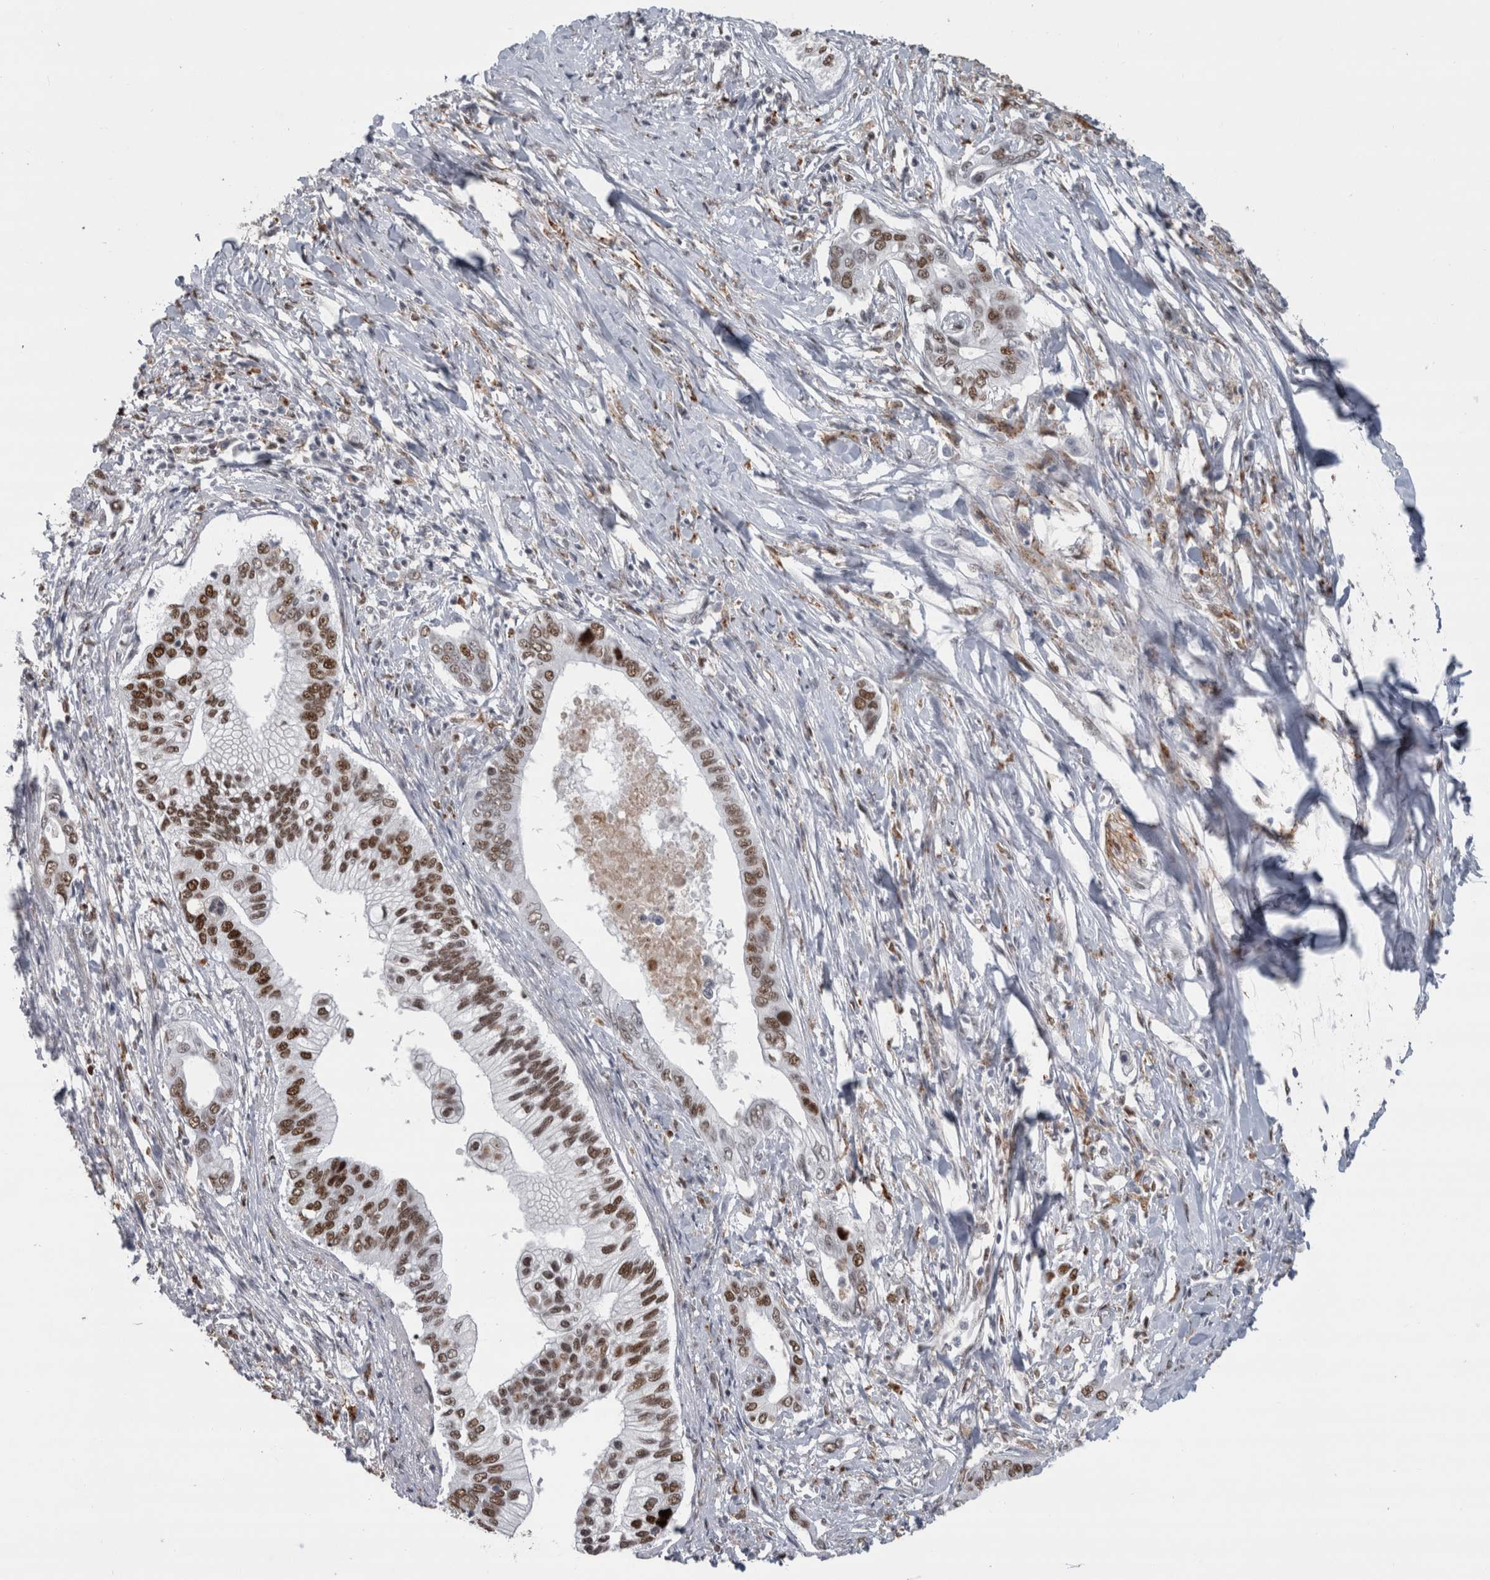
{"staining": {"intensity": "strong", "quantity": ">75%", "location": "nuclear"}, "tissue": "pancreatic cancer", "cell_type": "Tumor cells", "image_type": "cancer", "snomed": [{"axis": "morphology", "description": "Normal tissue, NOS"}, {"axis": "morphology", "description": "Adenocarcinoma, NOS"}, {"axis": "topography", "description": "Pancreas"}, {"axis": "topography", "description": "Peripheral nerve tissue"}], "caption": "There is high levels of strong nuclear positivity in tumor cells of pancreatic adenocarcinoma, as demonstrated by immunohistochemical staining (brown color).", "gene": "POLD2", "patient": {"sex": "male", "age": 59}}